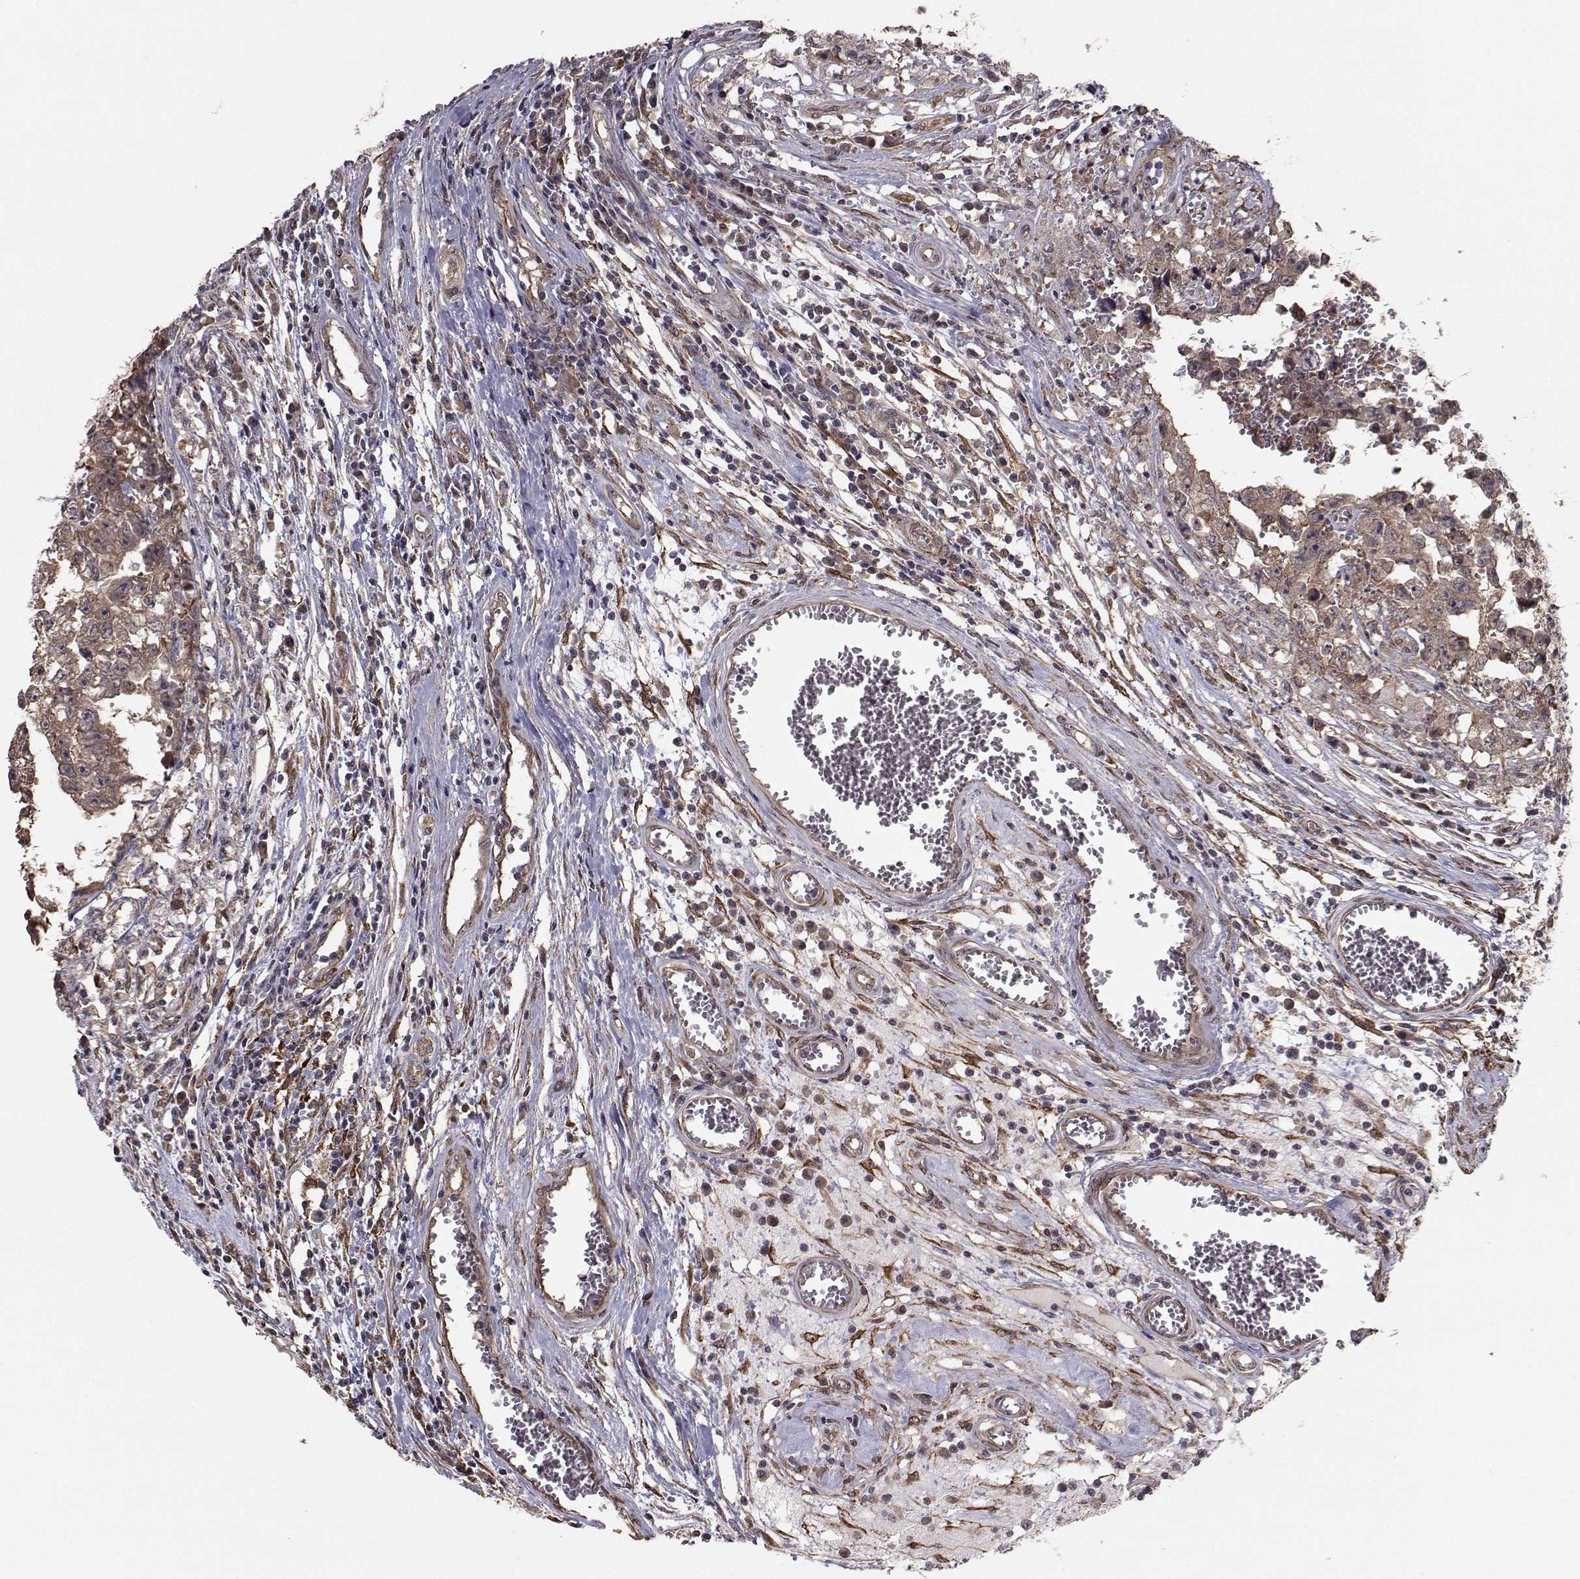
{"staining": {"intensity": "moderate", "quantity": ">75%", "location": "cytoplasmic/membranous"}, "tissue": "testis cancer", "cell_type": "Tumor cells", "image_type": "cancer", "snomed": [{"axis": "morphology", "description": "Carcinoma, Embryonal, NOS"}, {"axis": "topography", "description": "Testis"}], "caption": "High-magnification brightfield microscopy of testis embryonal carcinoma stained with DAB (3,3'-diaminobenzidine) (brown) and counterstained with hematoxylin (blue). tumor cells exhibit moderate cytoplasmic/membranous staining is present in approximately>75% of cells.", "gene": "TRIP10", "patient": {"sex": "male", "age": 36}}